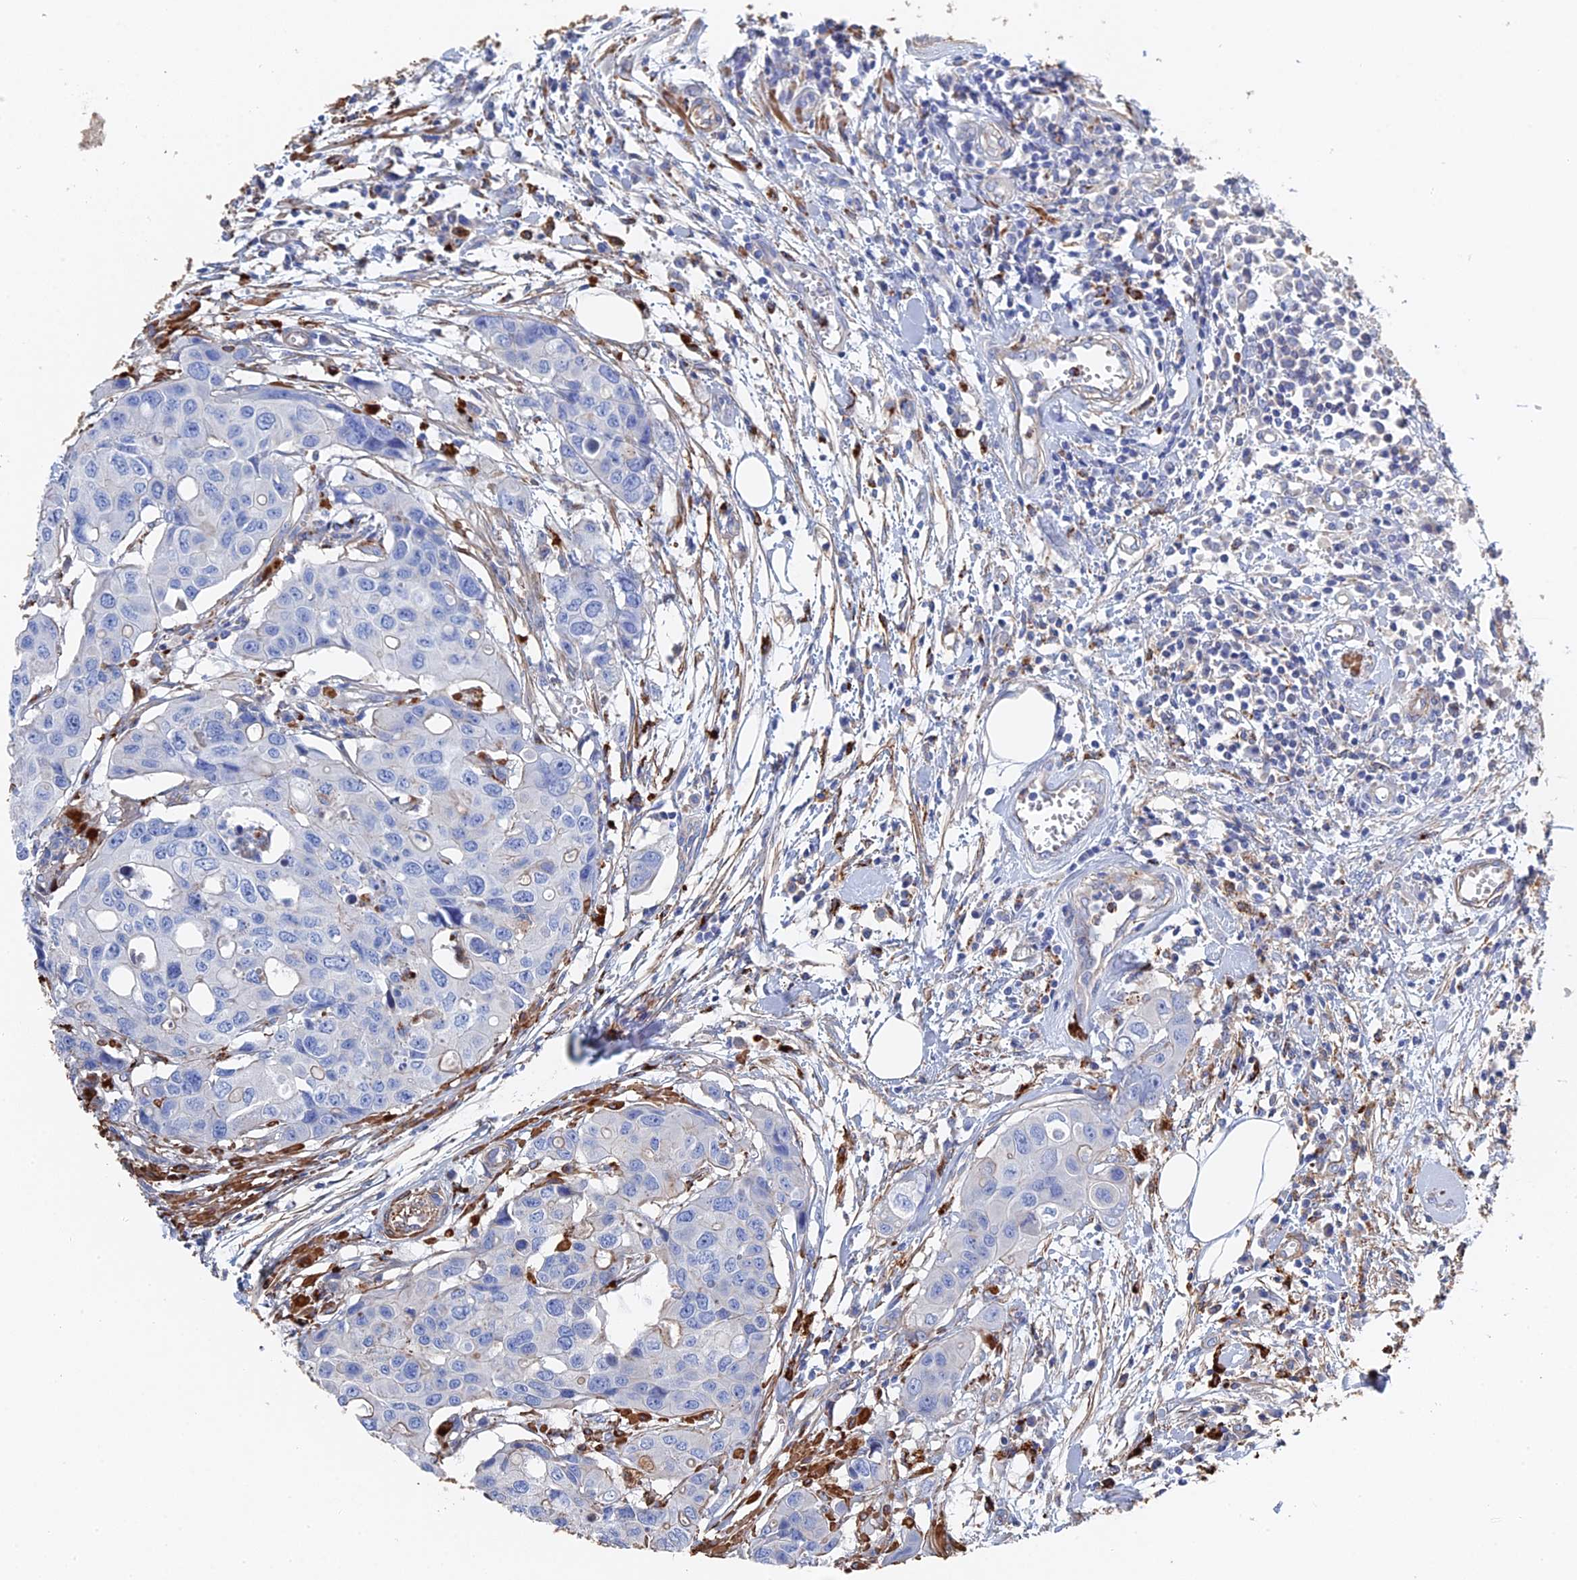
{"staining": {"intensity": "negative", "quantity": "none", "location": "none"}, "tissue": "colorectal cancer", "cell_type": "Tumor cells", "image_type": "cancer", "snomed": [{"axis": "morphology", "description": "Adenocarcinoma, NOS"}, {"axis": "topography", "description": "Colon"}], "caption": "High power microscopy micrograph of an IHC micrograph of colorectal adenocarcinoma, revealing no significant positivity in tumor cells. Nuclei are stained in blue.", "gene": "STRA6", "patient": {"sex": "male", "age": 77}}